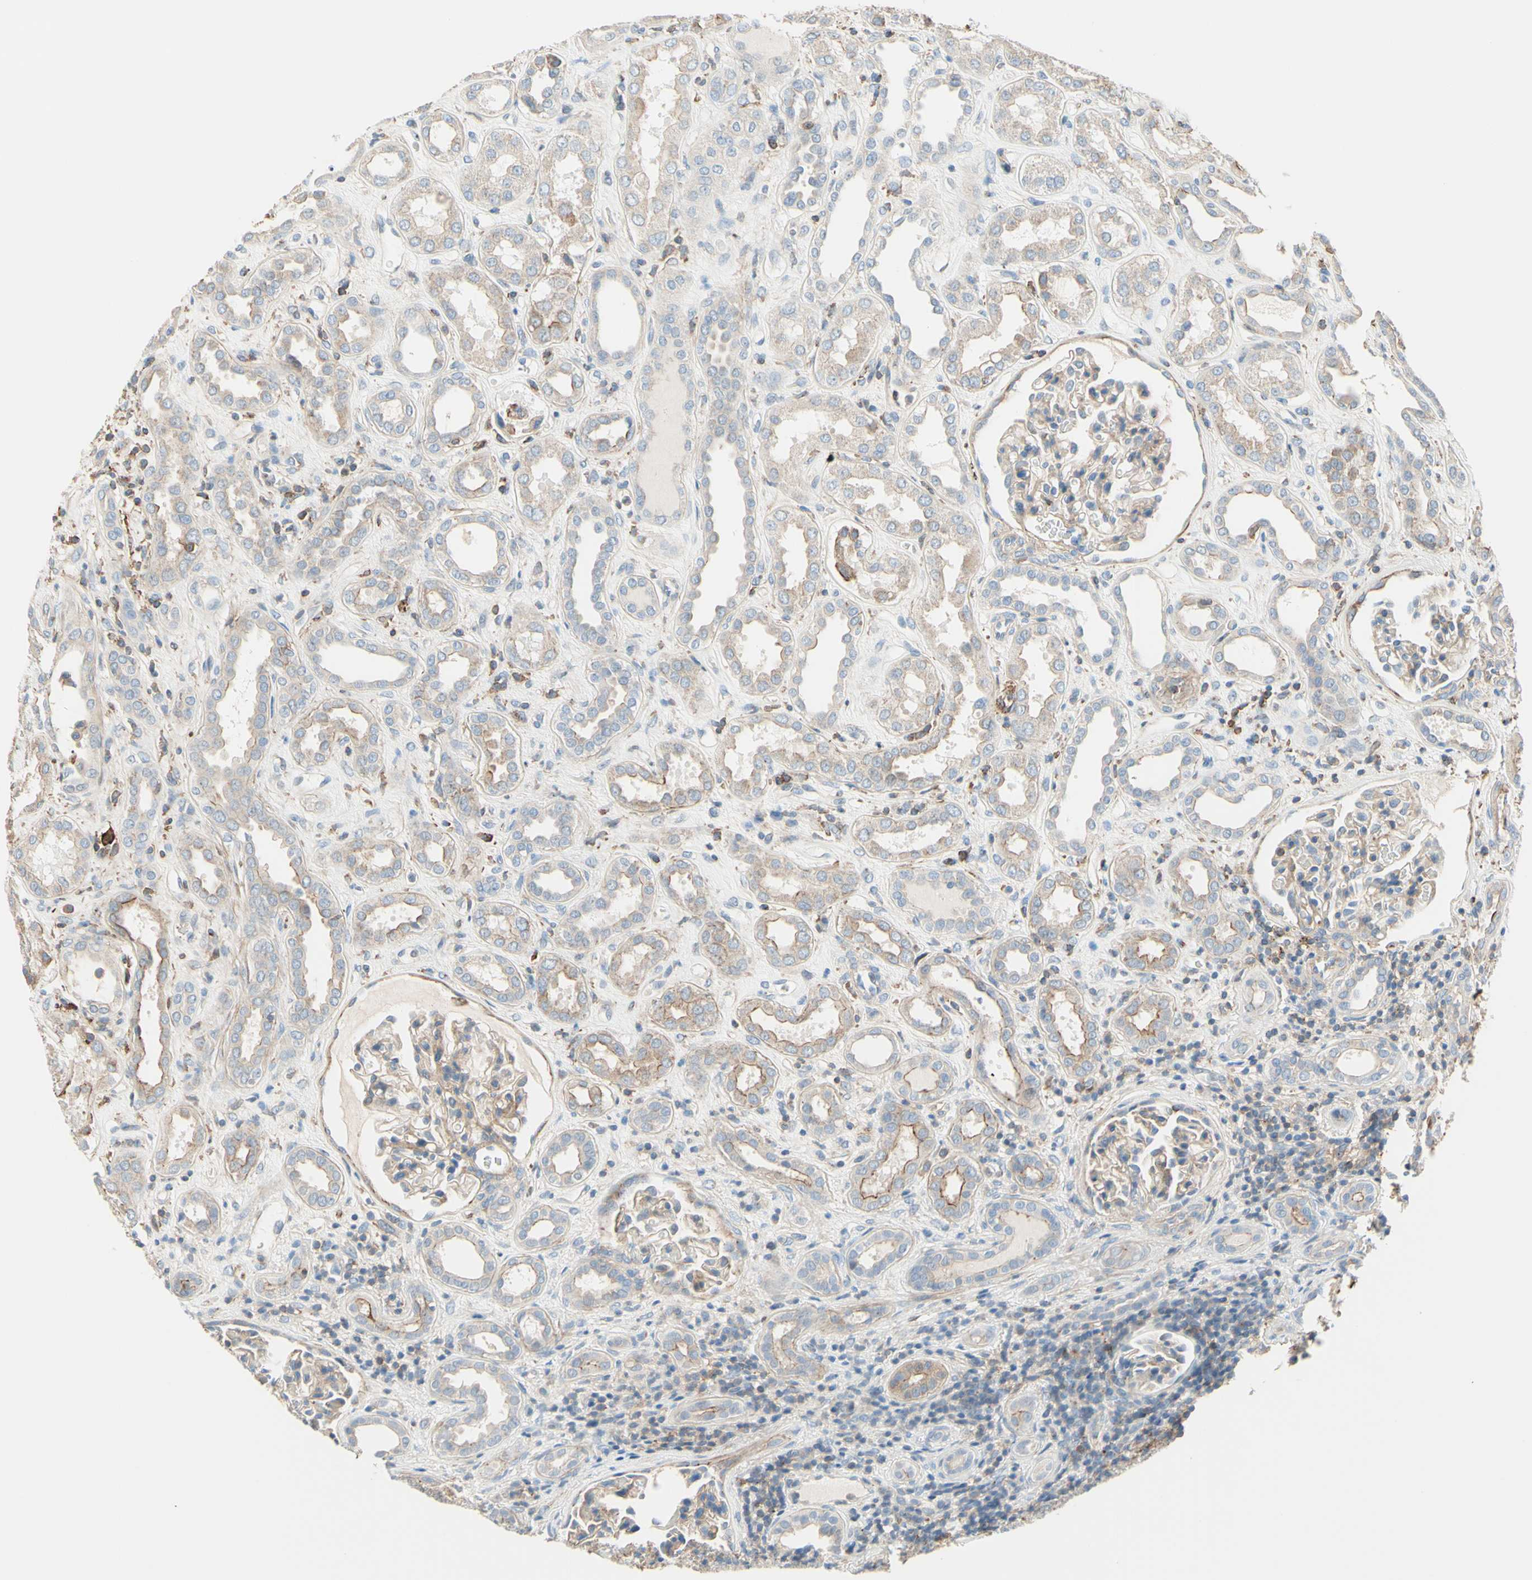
{"staining": {"intensity": "weak", "quantity": ">75%", "location": "cytoplasmic/membranous"}, "tissue": "kidney", "cell_type": "Cells in glomeruli", "image_type": "normal", "snomed": [{"axis": "morphology", "description": "Normal tissue, NOS"}, {"axis": "topography", "description": "Kidney"}], "caption": "This micrograph reveals immunohistochemistry (IHC) staining of benign kidney, with low weak cytoplasmic/membranous staining in about >75% of cells in glomeruli.", "gene": "SEMA4C", "patient": {"sex": "male", "age": 59}}